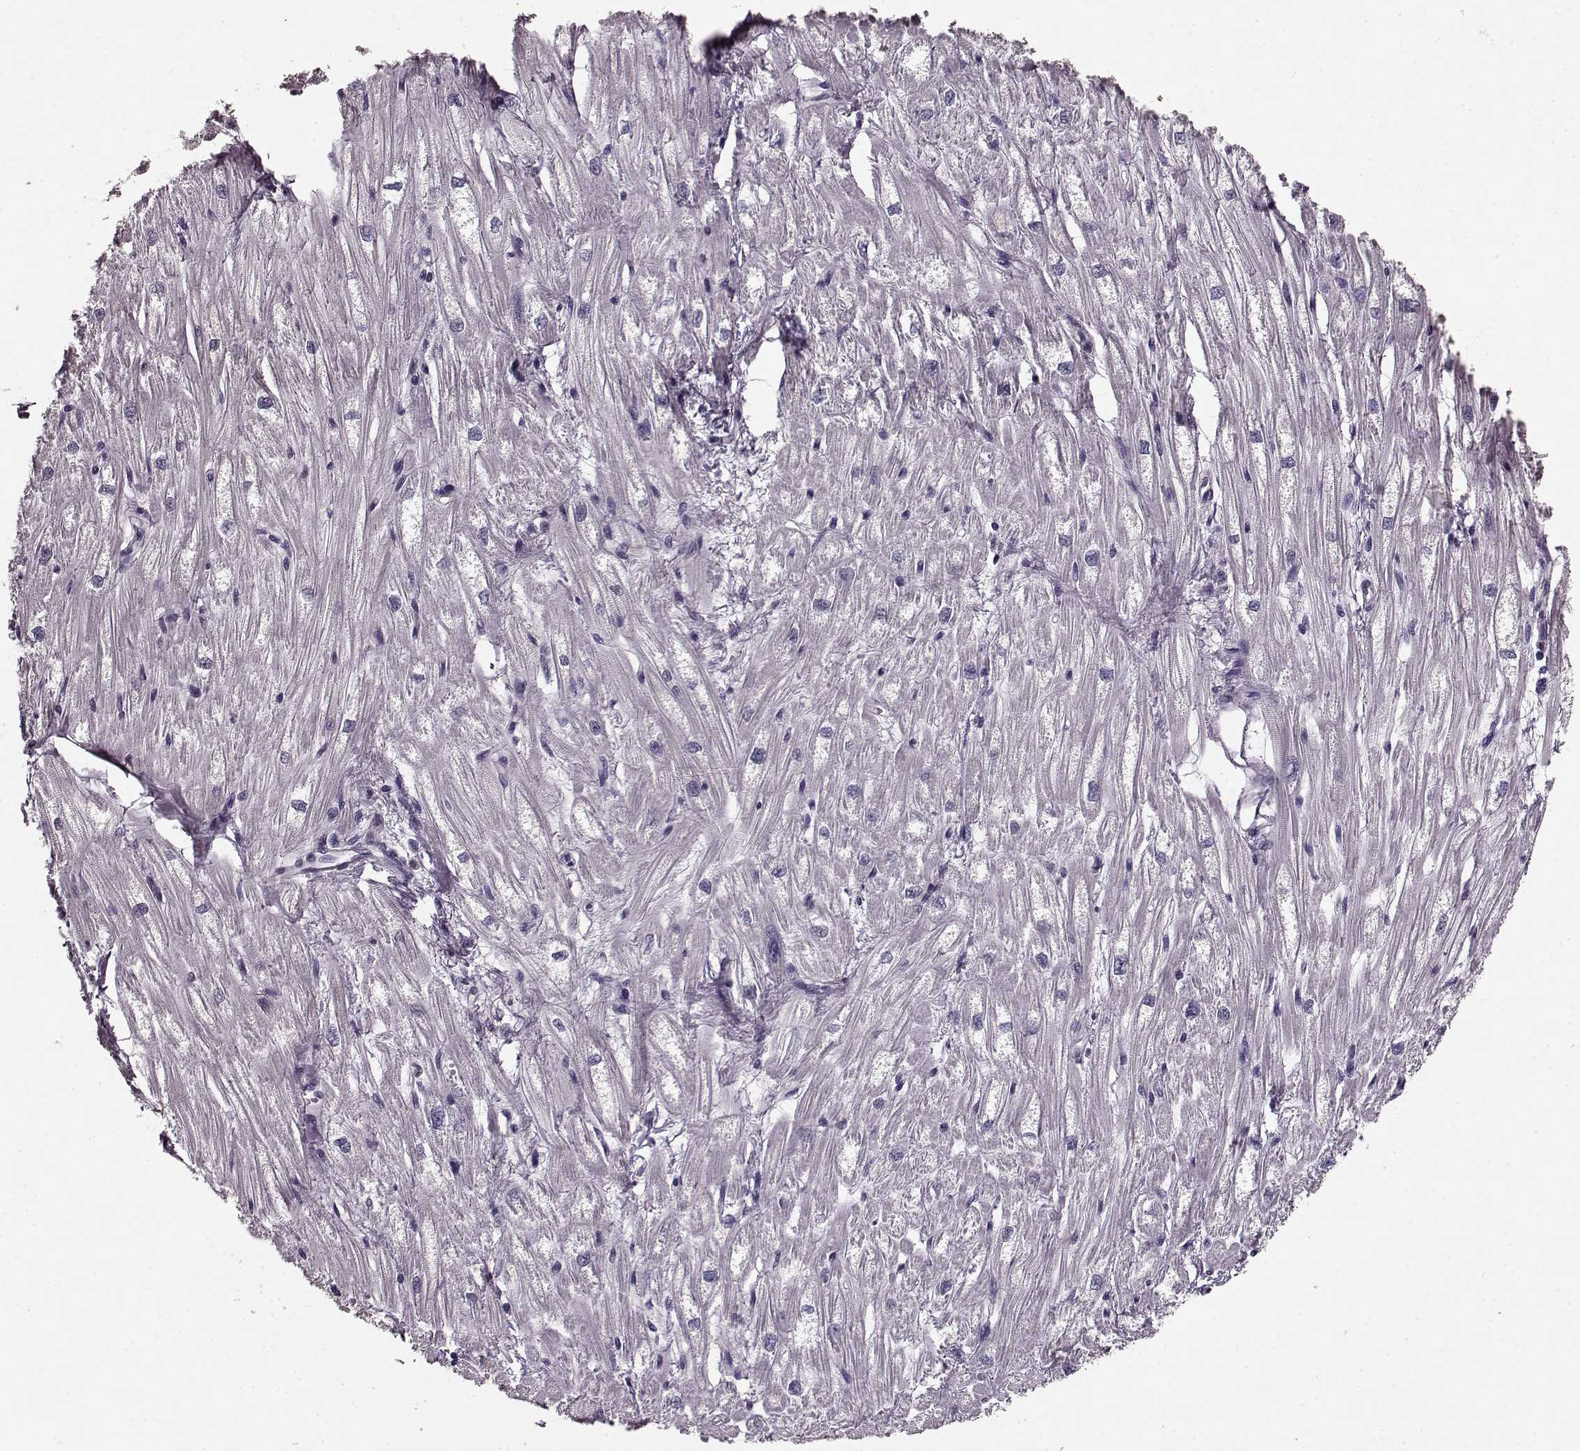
{"staining": {"intensity": "negative", "quantity": "none", "location": "none"}, "tissue": "heart muscle", "cell_type": "Cardiomyocytes", "image_type": "normal", "snomed": [{"axis": "morphology", "description": "Normal tissue, NOS"}, {"axis": "topography", "description": "Heart"}], "caption": "IHC of normal human heart muscle shows no positivity in cardiomyocytes.", "gene": "RP1L1", "patient": {"sex": "male", "age": 61}}